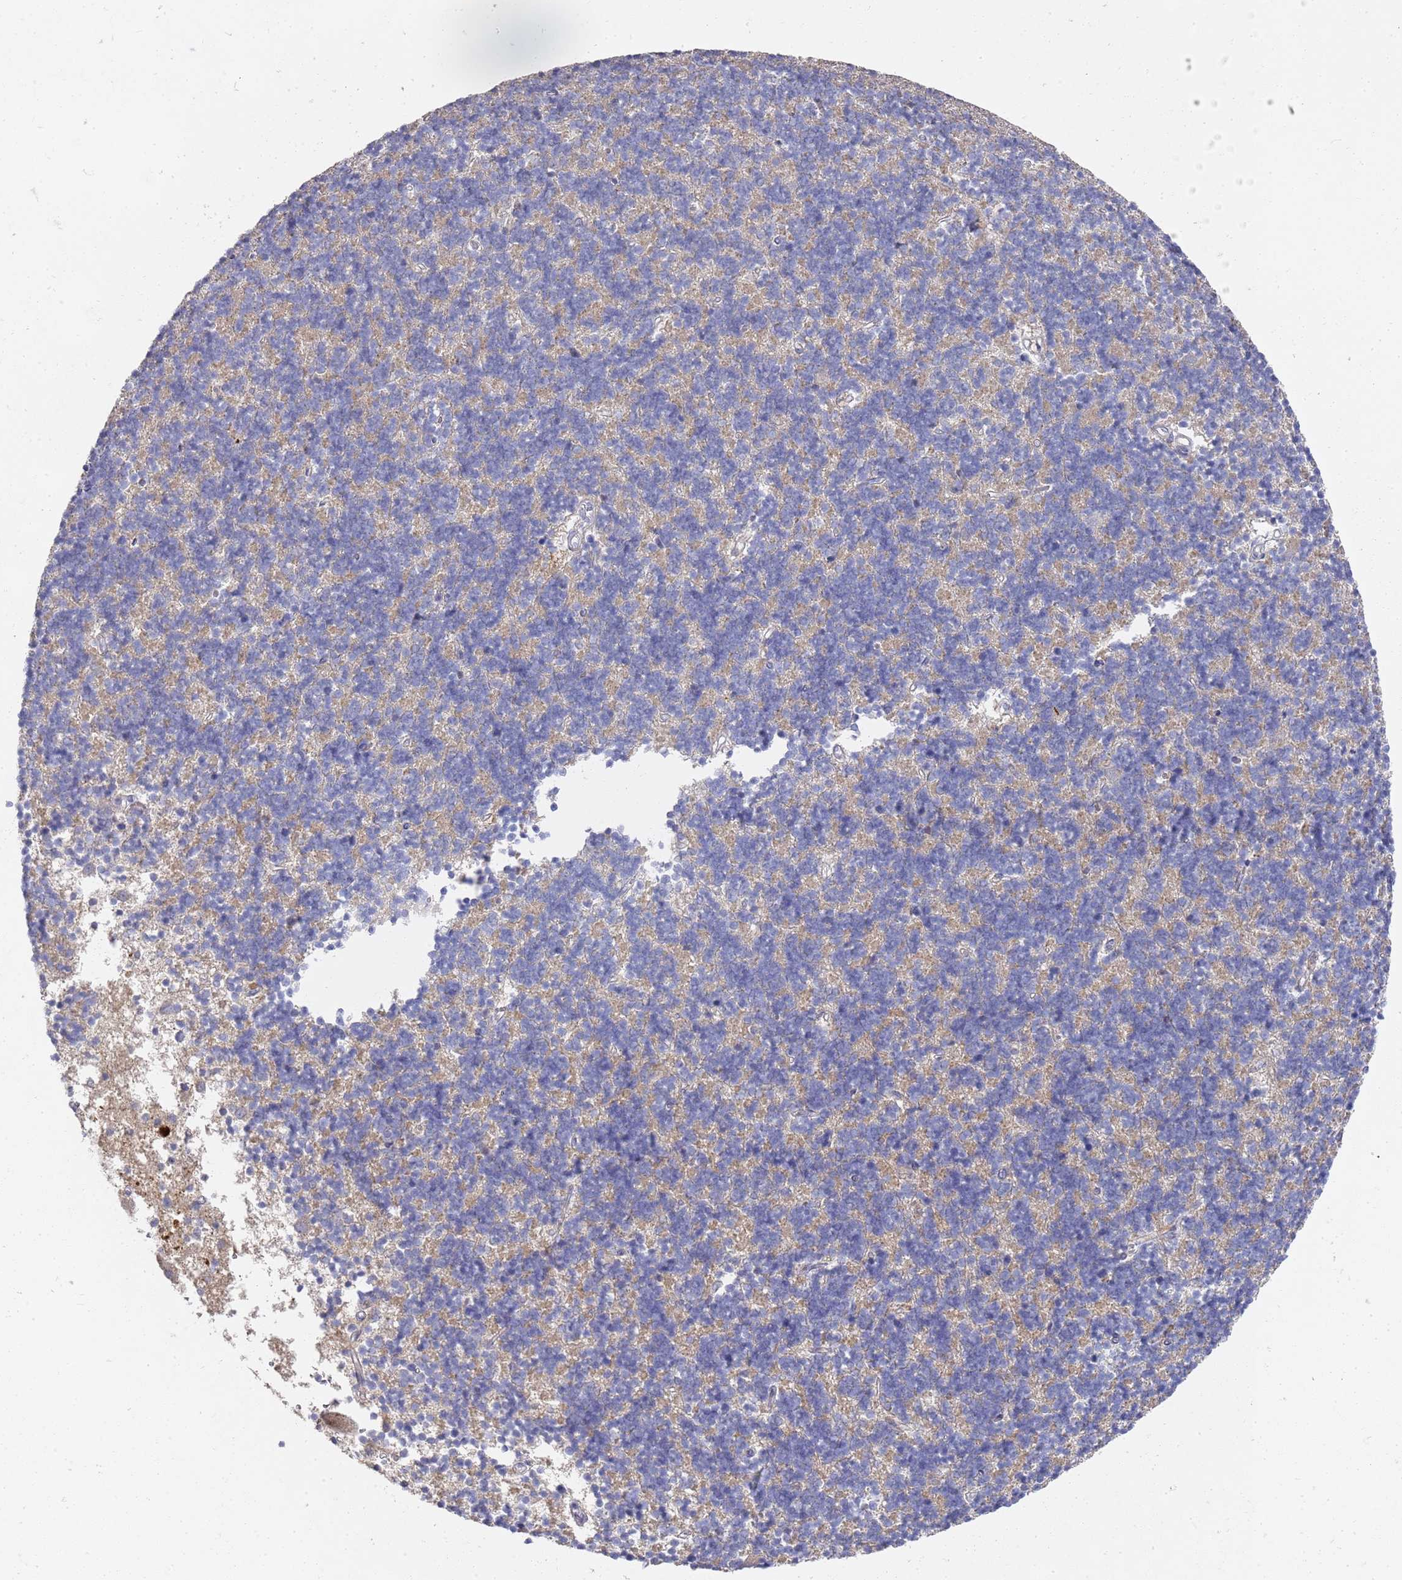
{"staining": {"intensity": "weak", "quantity": "25%-75%", "location": "cytoplasmic/membranous"}, "tissue": "cerebellum", "cell_type": "Cells in granular layer", "image_type": "normal", "snomed": [{"axis": "morphology", "description": "Normal tissue, NOS"}, {"axis": "topography", "description": "Cerebellum"}], "caption": "IHC histopathology image of benign cerebellum stained for a protein (brown), which shows low levels of weak cytoplasmic/membranous expression in approximately 25%-75% of cells in granular layer.", "gene": "NPEPPS", "patient": {"sex": "male", "age": 54}}